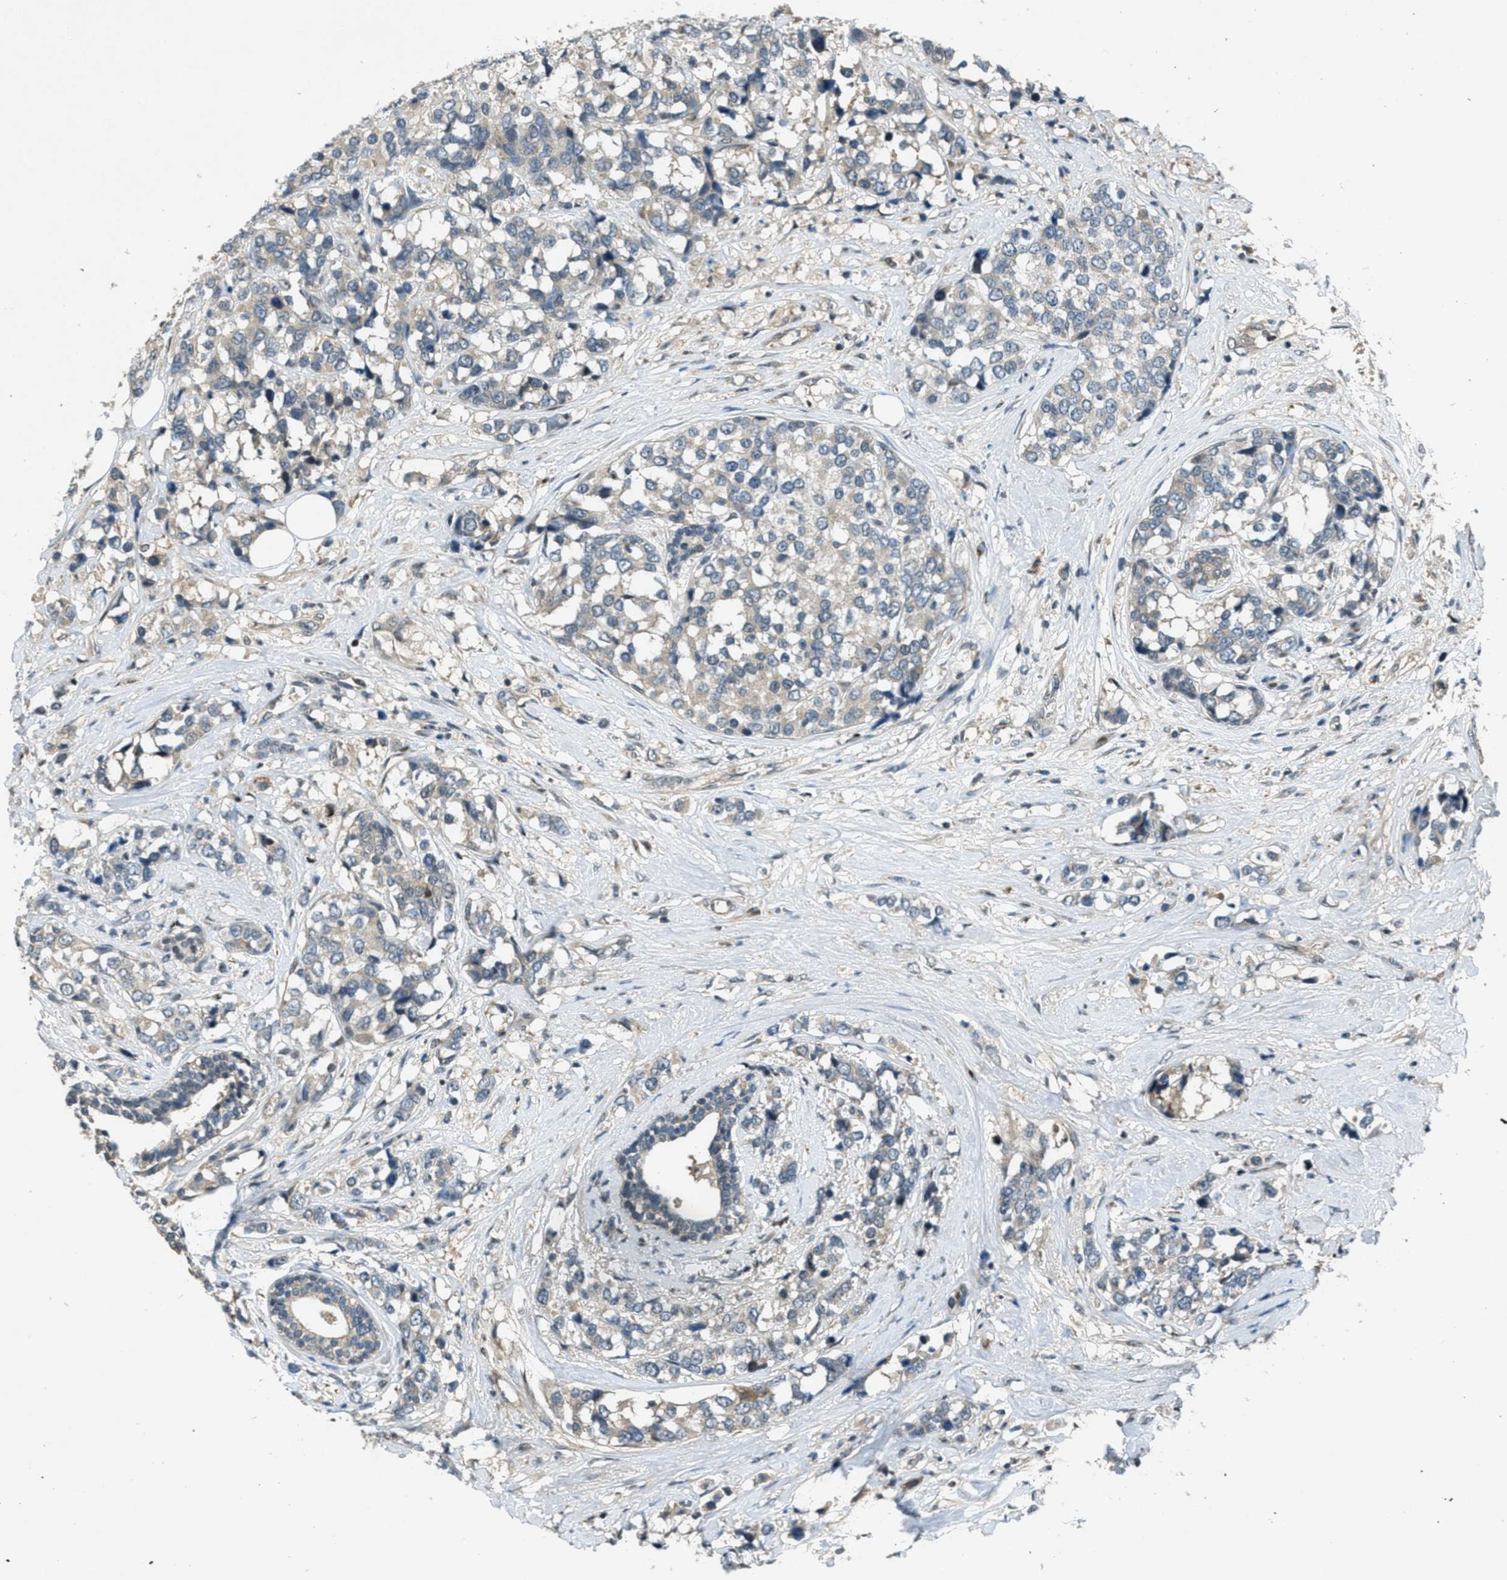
{"staining": {"intensity": "weak", "quantity": ">75%", "location": "cytoplasmic/membranous"}, "tissue": "breast cancer", "cell_type": "Tumor cells", "image_type": "cancer", "snomed": [{"axis": "morphology", "description": "Lobular carcinoma"}, {"axis": "topography", "description": "Breast"}], "caption": "The micrograph exhibits staining of lobular carcinoma (breast), revealing weak cytoplasmic/membranous protein positivity (brown color) within tumor cells.", "gene": "DUSP6", "patient": {"sex": "female", "age": 59}}